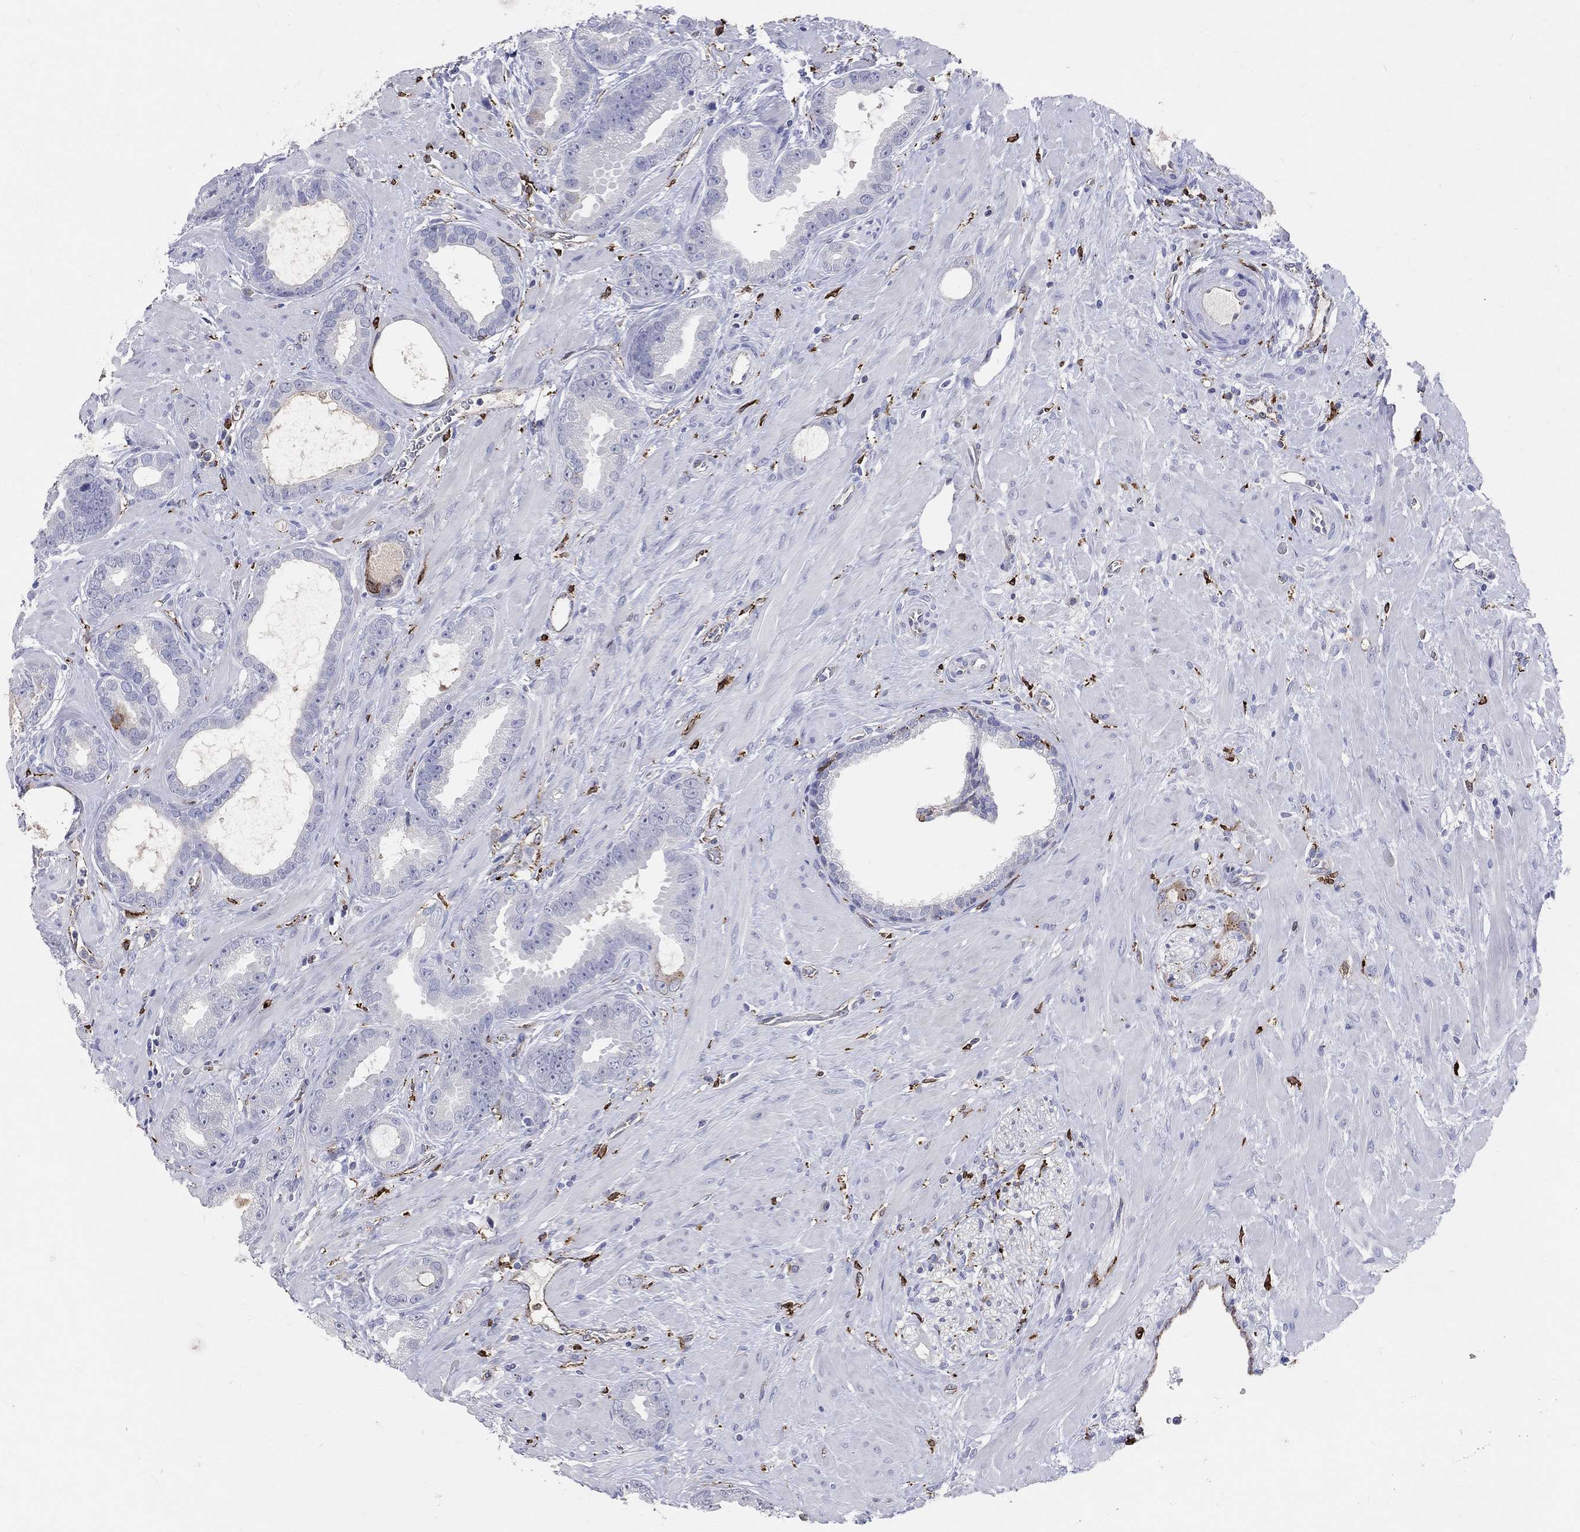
{"staining": {"intensity": "negative", "quantity": "none", "location": "none"}, "tissue": "prostate cancer", "cell_type": "Tumor cells", "image_type": "cancer", "snomed": [{"axis": "morphology", "description": "Adenocarcinoma, Low grade"}, {"axis": "topography", "description": "Prostate"}], "caption": "Tumor cells show no significant staining in adenocarcinoma (low-grade) (prostate).", "gene": "CD74", "patient": {"sex": "male", "age": 68}}